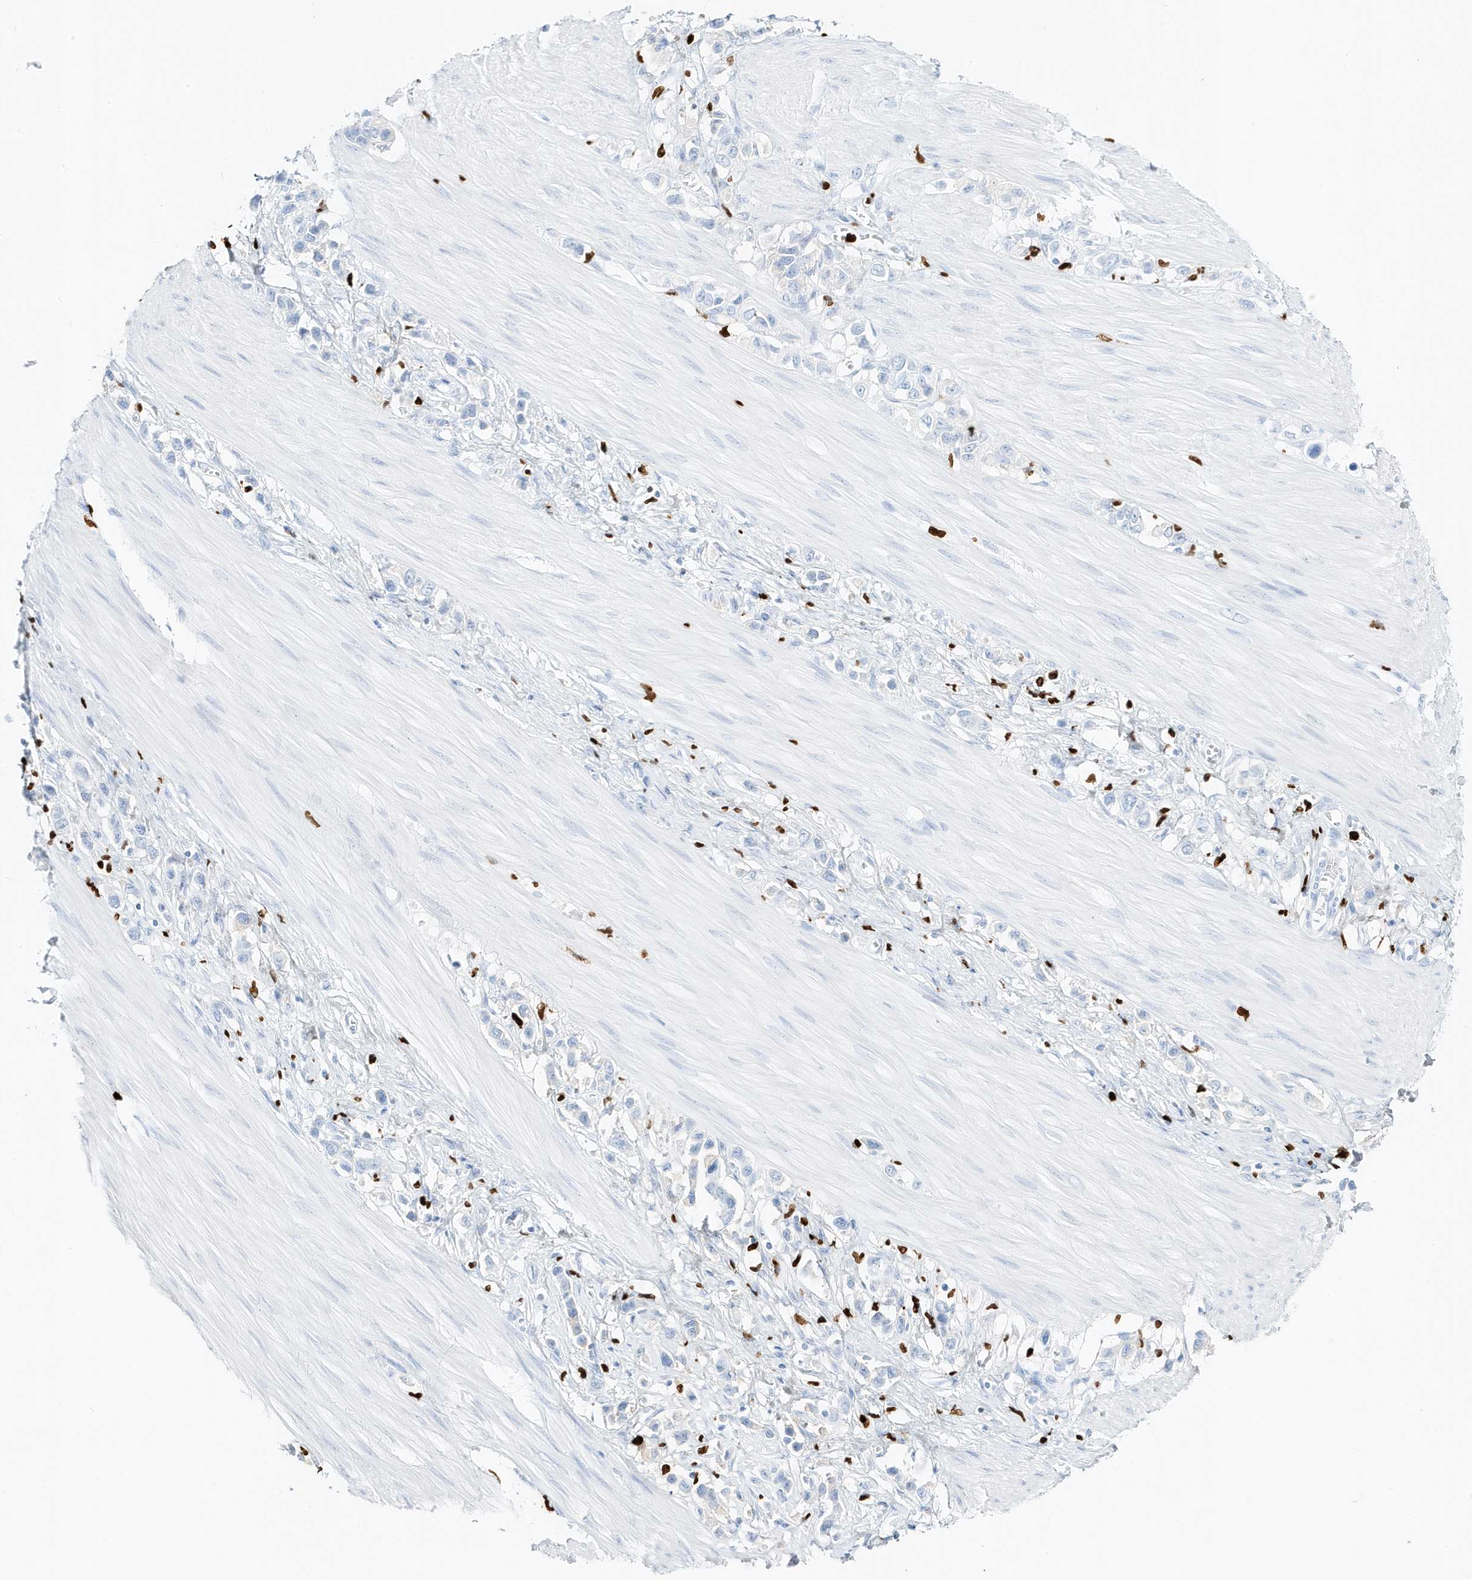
{"staining": {"intensity": "negative", "quantity": "none", "location": "none"}, "tissue": "stomach cancer", "cell_type": "Tumor cells", "image_type": "cancer", "snomed": [{"axis": "morphology", "description": "Adenocarcinoma, NOS"}, {"axis": "topography", "description": "Stomach"}], "caption": "This is an immunohistochemistry (IHC) image of human stomach adenocarcinoma. There is no staining in tumor cells.", "gene": "MNDA", "patient": {"sex": "female", "age": 65}}